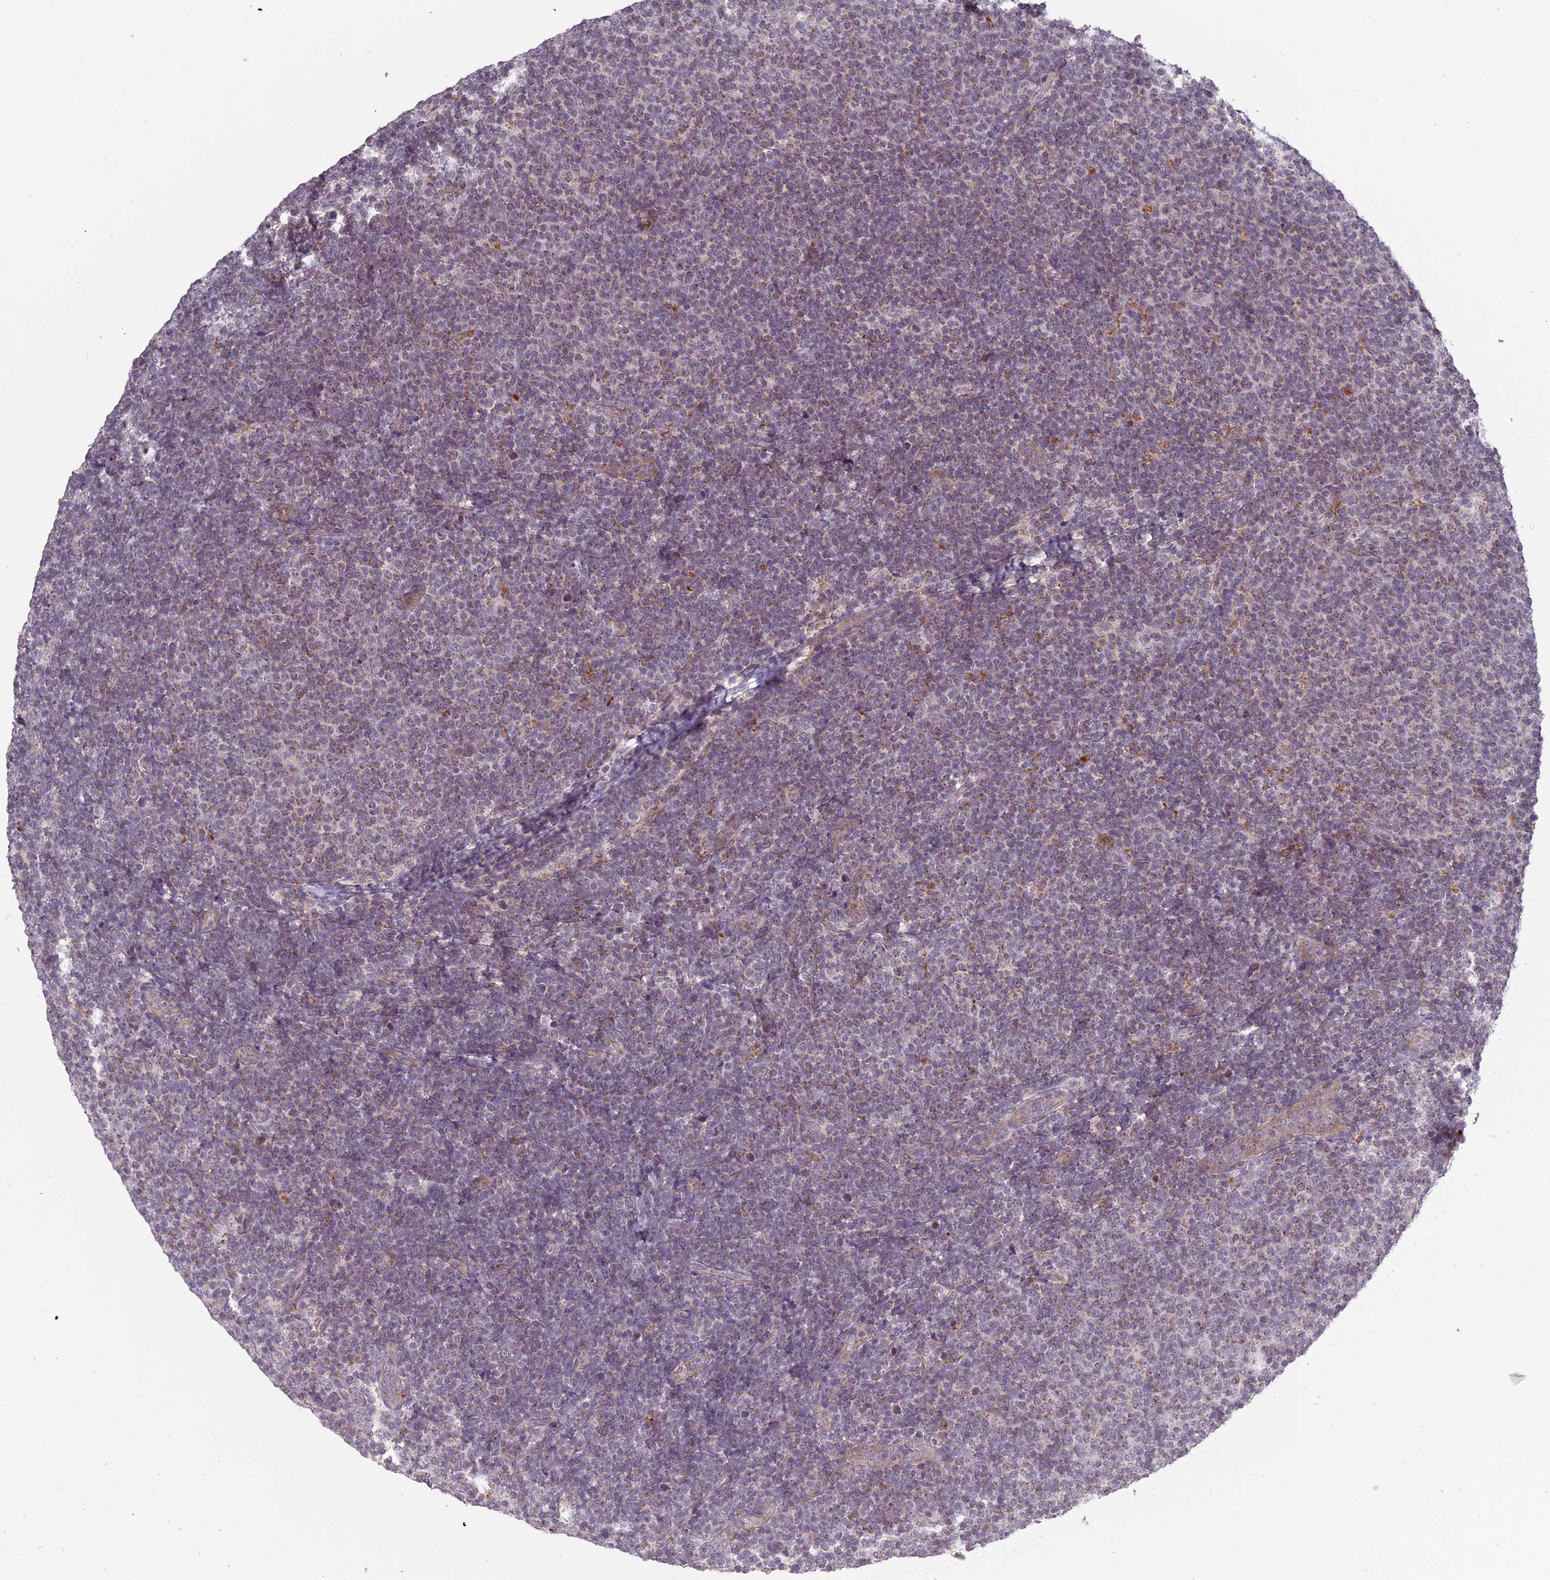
{"staining": {"intensity": "weak", "quantity": "25%-75%", "location": "cytoplasmic/membranous"}, "tissue": "lymphoma", "cell_type": "Tumor cells", "image_type": "cancer", "snomed": [{"axis": "morphology", "description": "Malignant lymphoma, non-Hodgkin's type, Low grade"}, {"axis": "topography", "description": "Lymph node"}], "caption": "Tumor cells display weak cytoplasmic/membranous staining in approximately 25%-75% of cells in malignant lymphoma, non-Hodgkin's type (low-grade). (Stains: DAB (3,3'-diaminobenzidine) in brown, nuclei in blue, Microscopy: brightfield microscopy at high magnification).", "gene": "ERG28", "patient": {"sex": "male", "age": 66}}